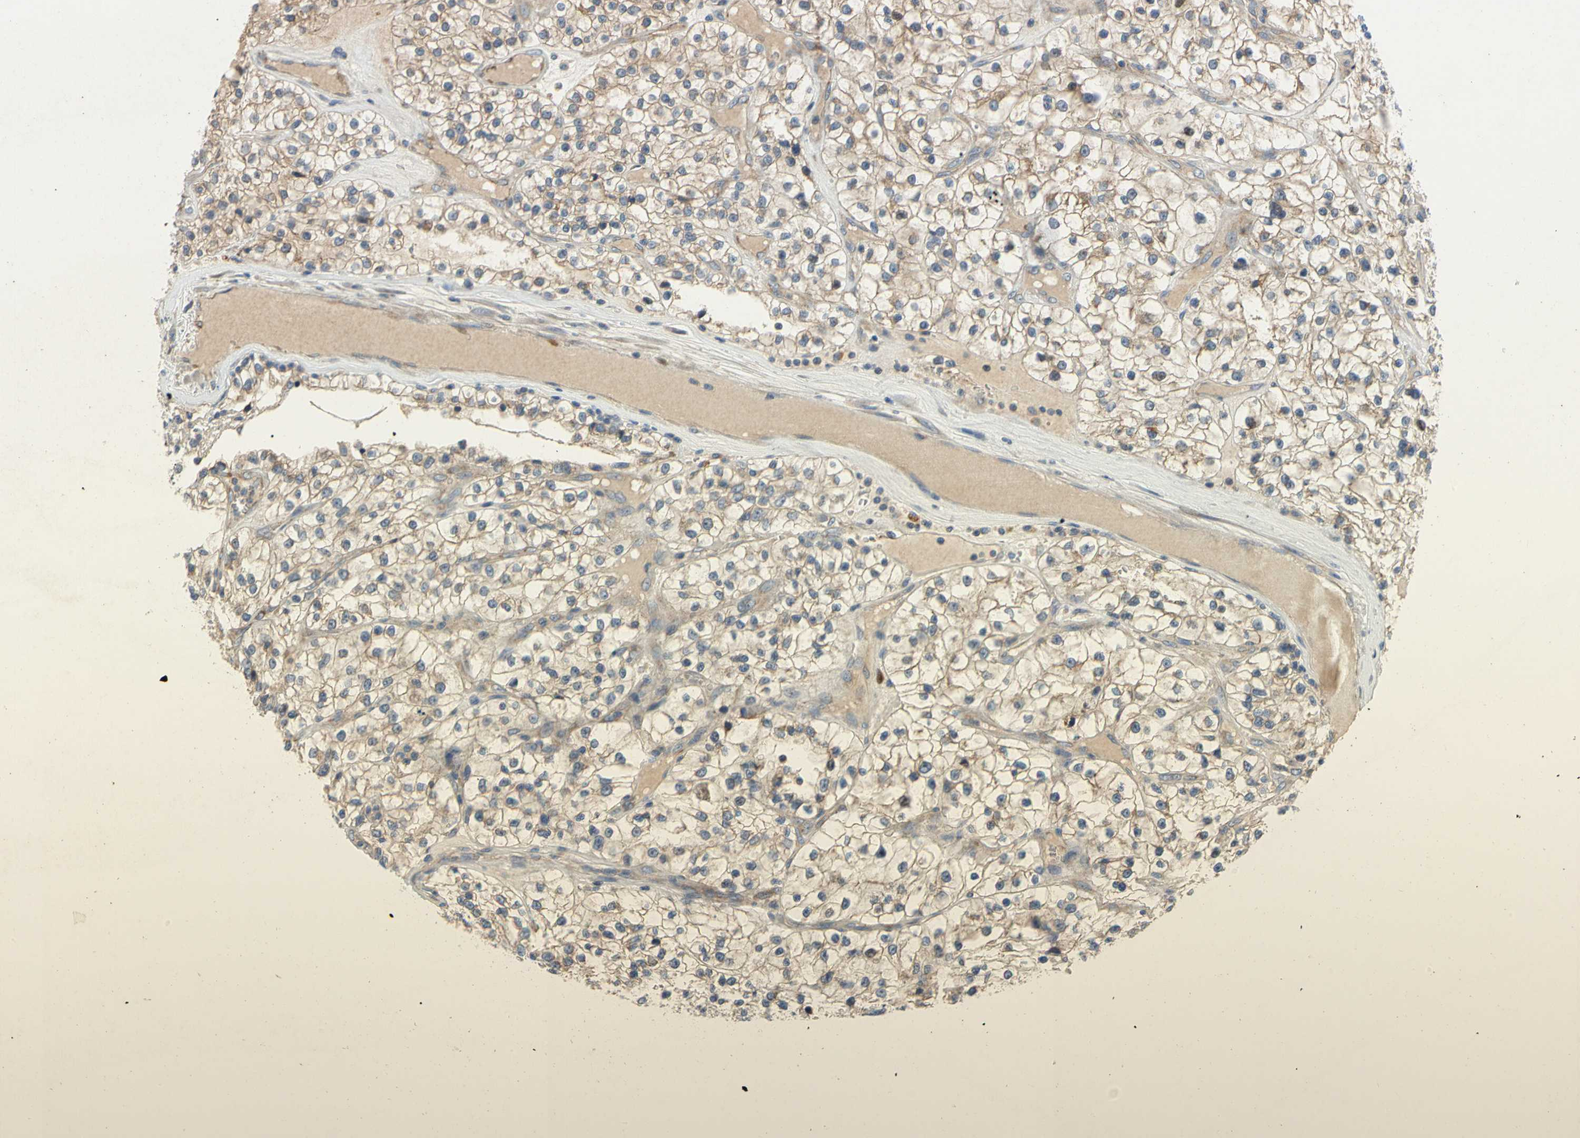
{"staining": {"intensity": "weak", "quantity": ">75%", "location": "cytoplasmic/membranous"}, "tissue": "renal cancer", "cell_type": "Tumor cells", "image_type": "cancer", "snomed": [{"axis": "morphology", "description": "Adenocarcinoma, NOS"}, {"axis": "topography", "description": "Kidney"}], "caption": "There is low levels of weak cytoplasmic/membranous staining in tumor cells of adenocarcinoma (renal), as demonstrated by immunohistochemical staining (brown color).", "gene": "KLHDC8B", "patient": {"sex": "female", "age": 57}}